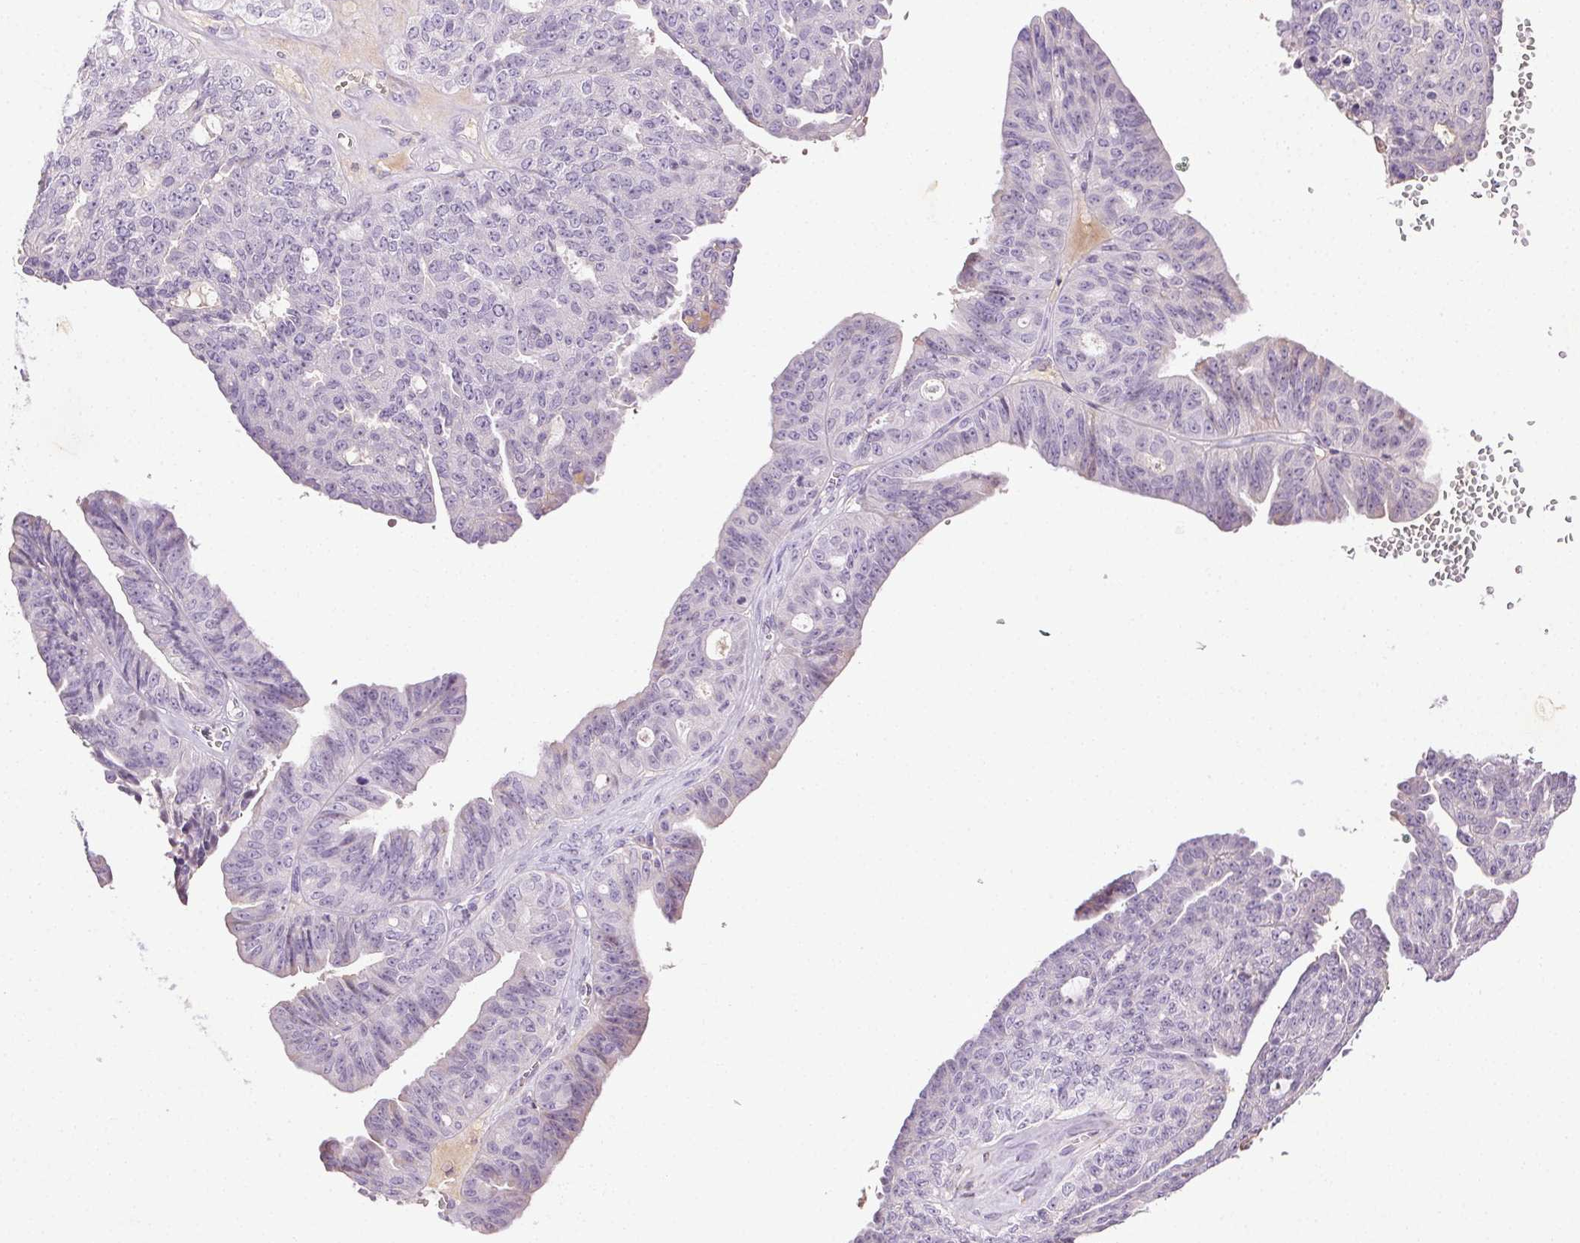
{"staining": {"intensity": "negative", "quantity": "none", "location": "none"}, "tissue": "ovarian cancer", "cell_type": "Tumor cells", "image_type": "cancer", "snomed": [{"axis": "morphology", "description": "Cystadenocarcinoma, serous, NOS"}, {"axis": "topography", "description": "Ovary"}], "caption": "Ovarian cancer (serous cystadenocarcinoma) was stained to show a protein in brown. There is no significant positivity in tumor cells.", "gene": "BPIFB2", "patient": {"sex": "female", "age": 71}}